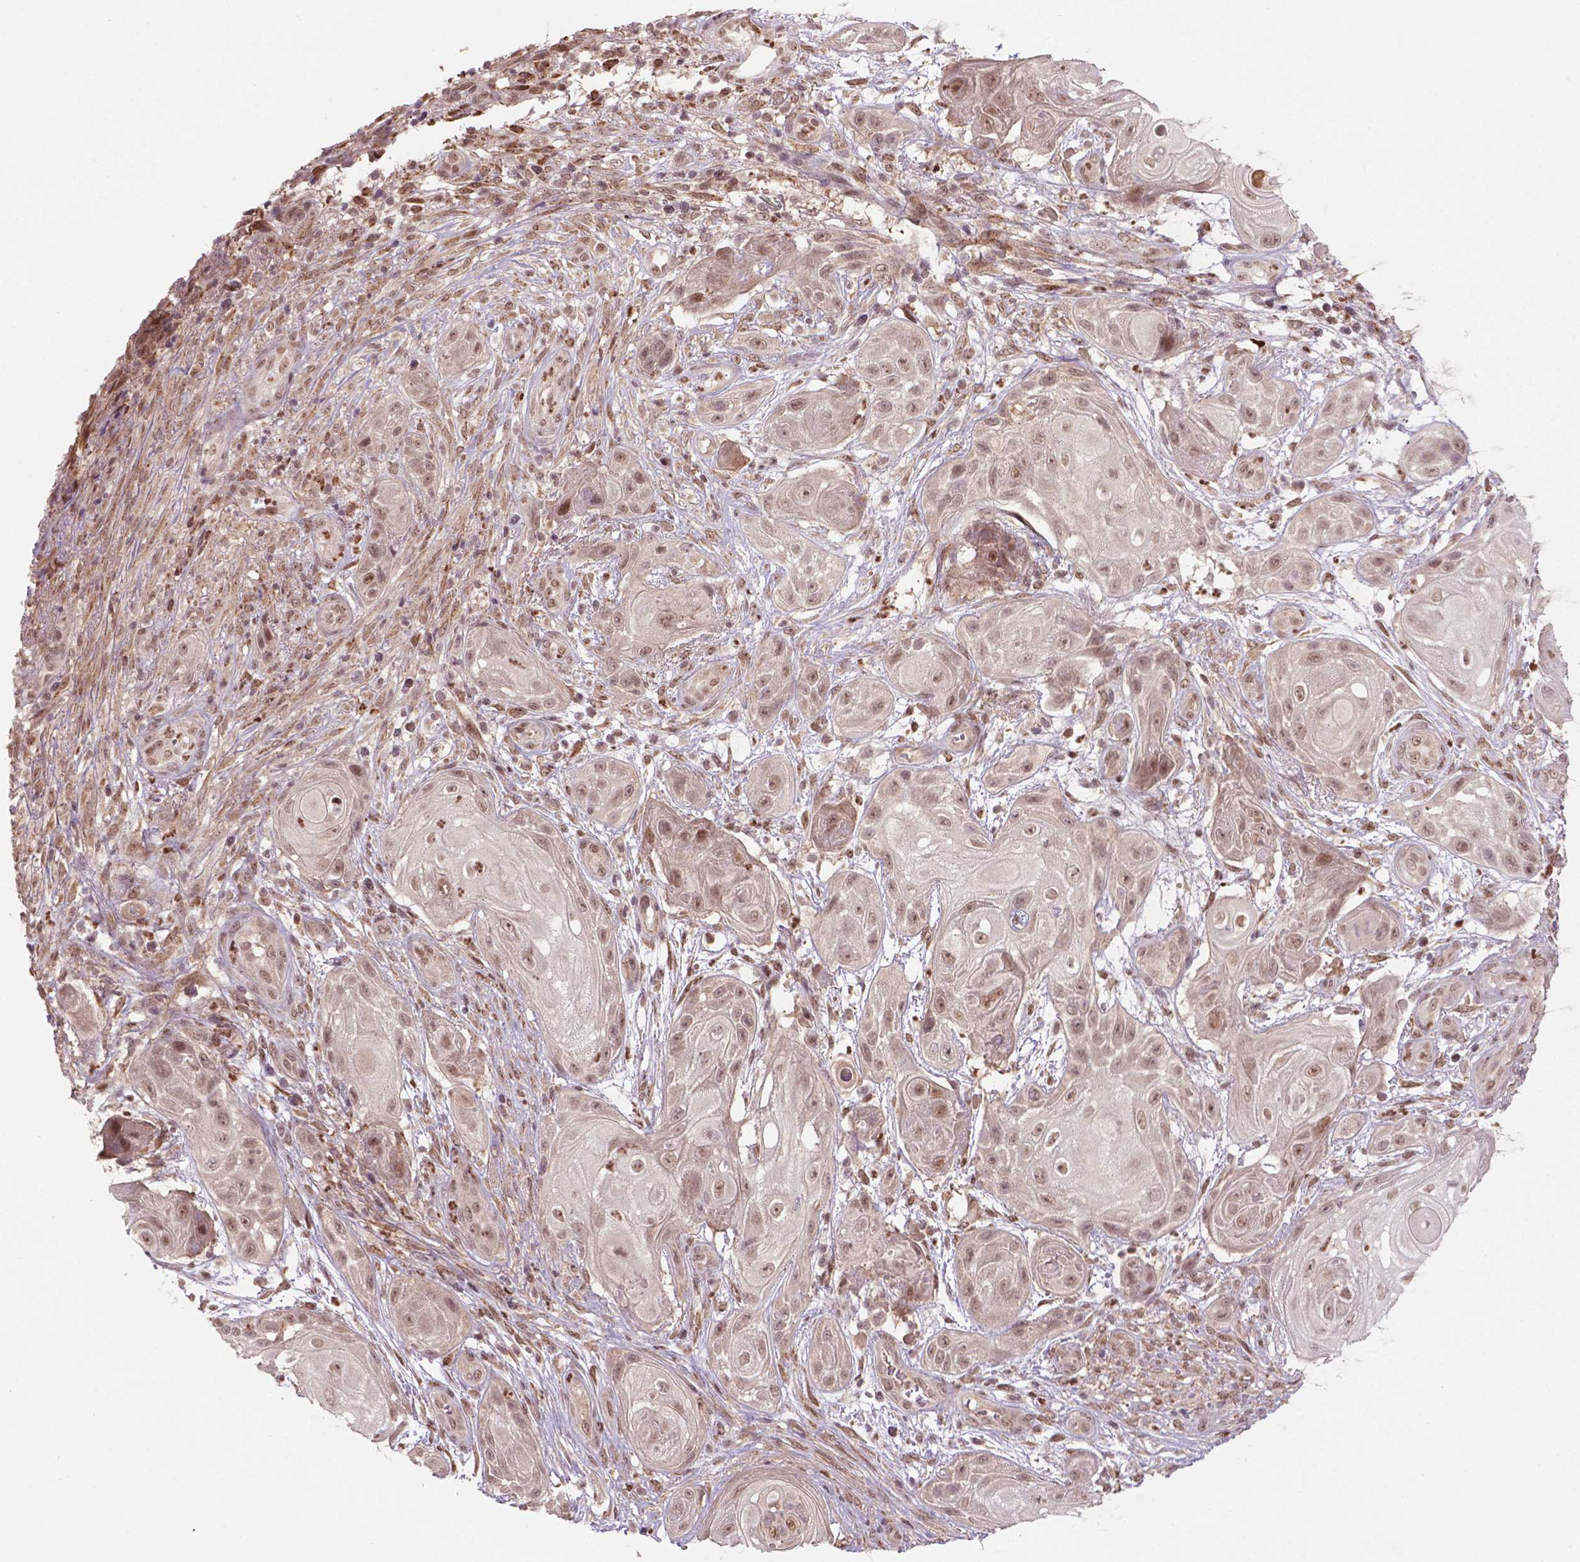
{"staining": {"intensity": "moderate", "quantity": ">75%", "location": "nuclear"}, "tissue": "skin cancer", "cell_type": "Tumor cells", "image_type": "cancer", "snomed": [{"axis": "morphology", "description": "Squamous cell carcinoma, NOS"}, {"axis": "topography", "description": "Skin"}], "caption": "The histopathology image demonstrates staining of skin cancer (squamous cell carcinoma), revealing moderate nuclear protein positivity (brown color) within tumor cells. (DAB IHC, brown staining for protein, blue staining for nuclei).", "gene": "NFAT5", "patient": {"sex": "male", "age": 62}}